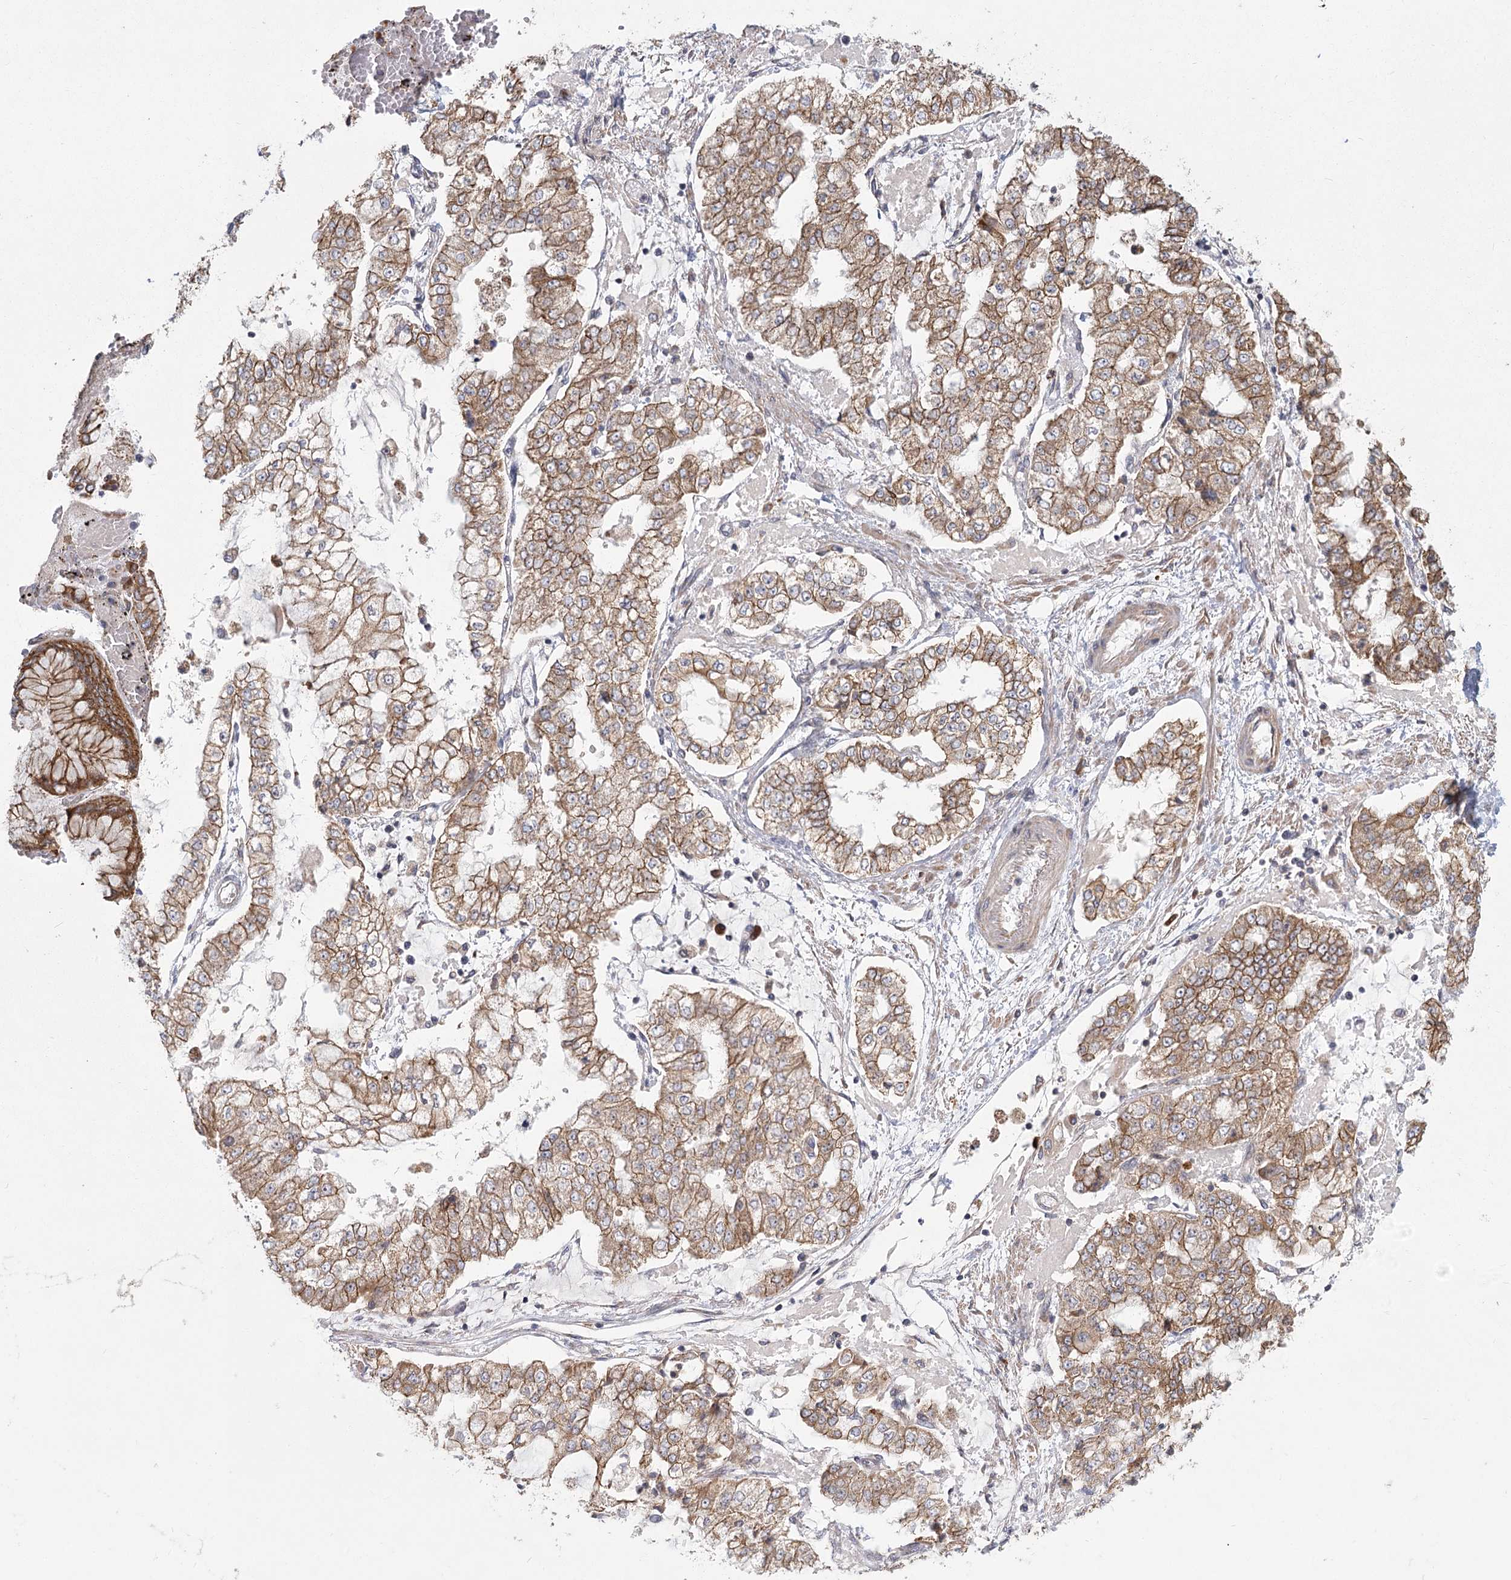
{"staining": {"intensity": "moderate", "quantity": ">75%", "location": "cytoplasmic/membranous"}, "tissue": "stomach cancer", "cell_type": "Tumor cells", "image_type": "cancer", "snomed": [{"axis": "morphology", "description": "Adenocarcinoma, NOS"}, {"axis": "topography", "description": "Stomach"}], "caption": "Tumor cells display medium levels of moderate cytoplasmic/membranous staining in about >75% of cells in human stomach cancer (adenocarcinoma). The staining was performed using DAB to visualize the protein expression in brown, while the nuclei were stained in blue with hematoxylin (Magnification: 20x).", "gene": "CNTLN", "patient": {"sex": "male", "age": 76}}